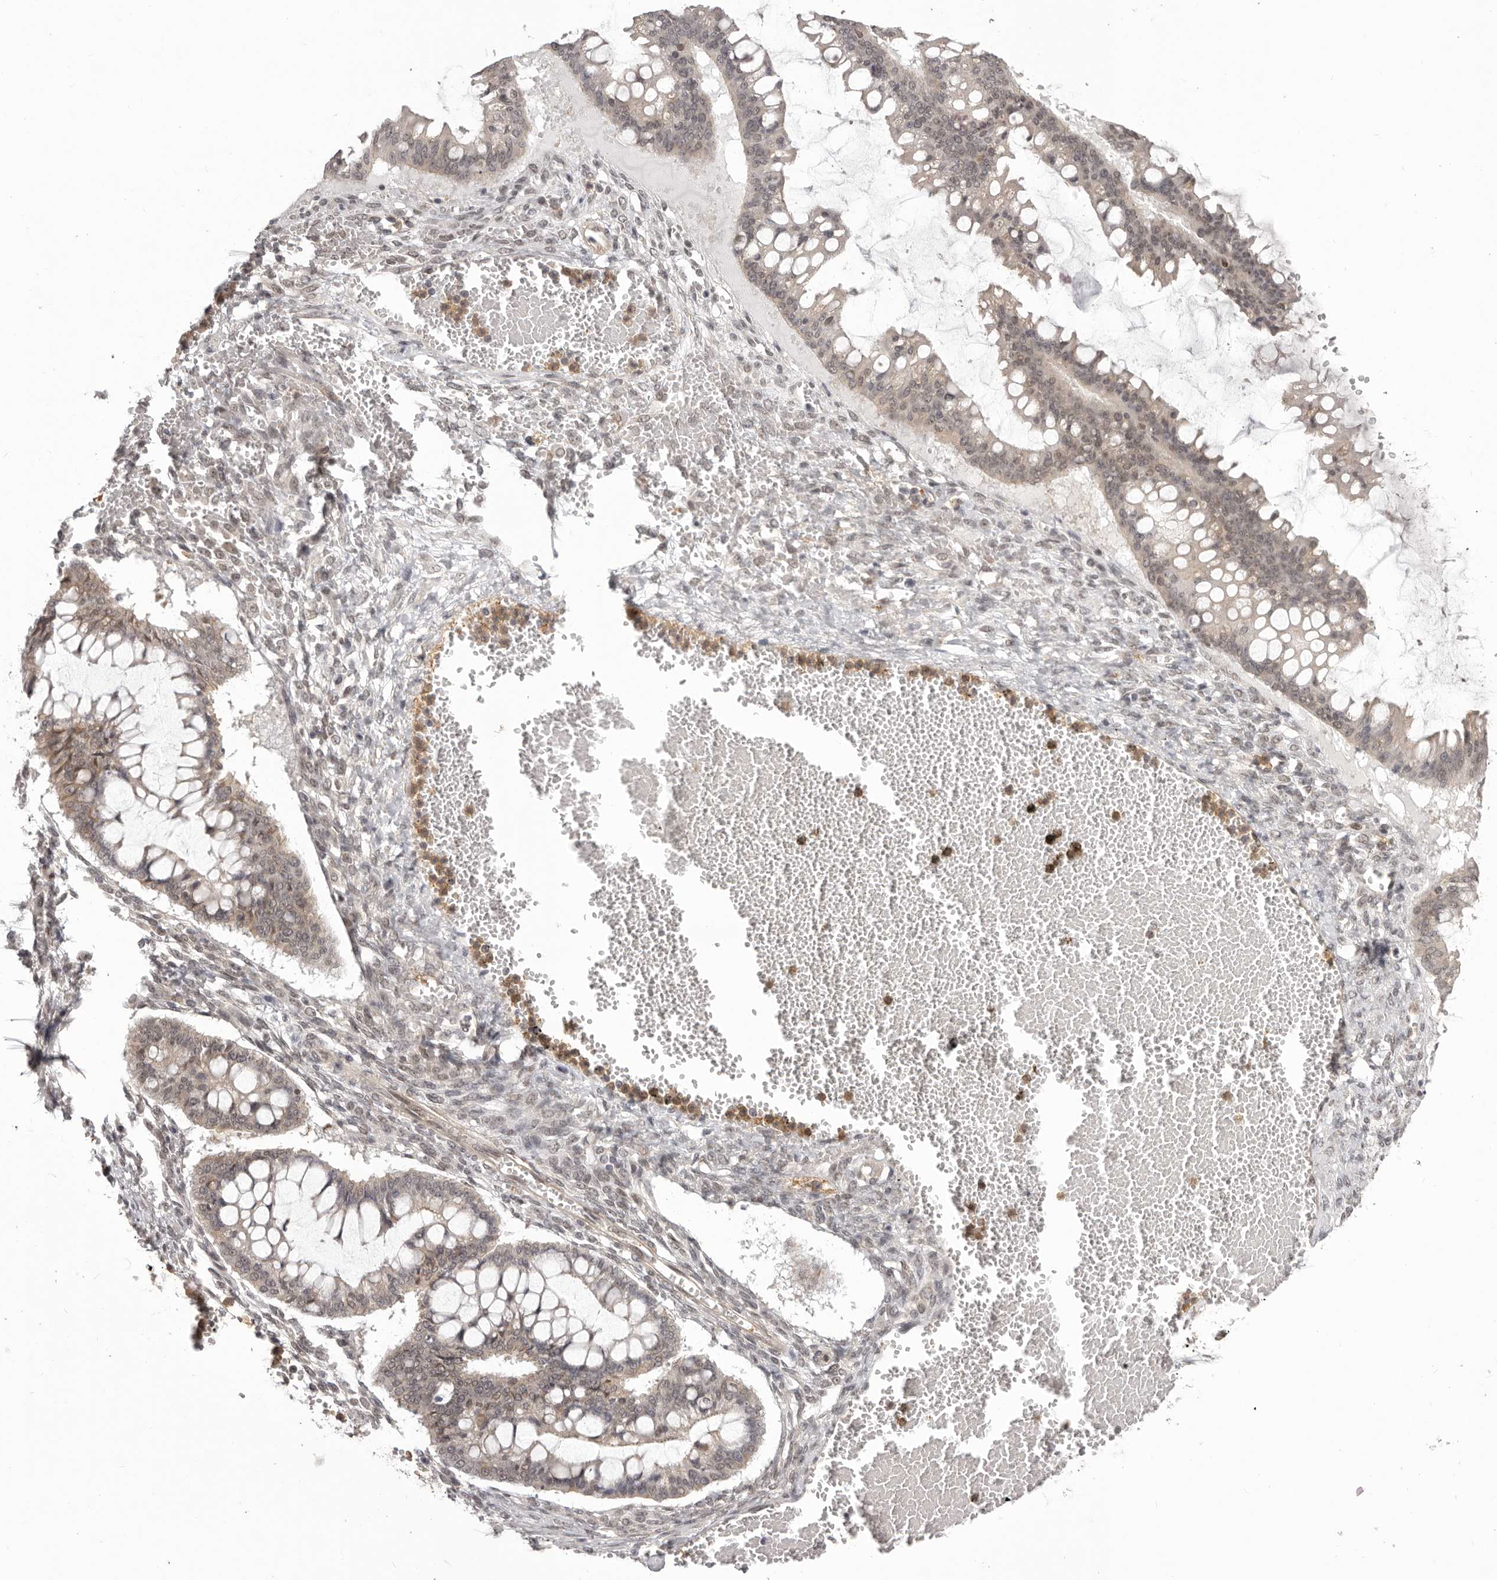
{"staining": {"intensity": "weak", "quantity": "25%-75%", "location": "cytoplasmic/membranous"}, "tissue": "ovarian cancer", "cell_type": "Tumor cells", "image_type": "cancer", "snomed": [{"axis": "morphology", "description": "Cystadenocarcinoma, mucinous, NOS"}, {"axis": "topography", "description": "Ovary"}], "caption": "Immunohistochemical staining of ovarian mucinous cystadenocarcinoma reveals low levels of weak cytoplasmic/membranous protein staining in about 25%-75% of tumor cells.", "gene": "RNF2", "patient": {"sex": "female", "age": 73}}